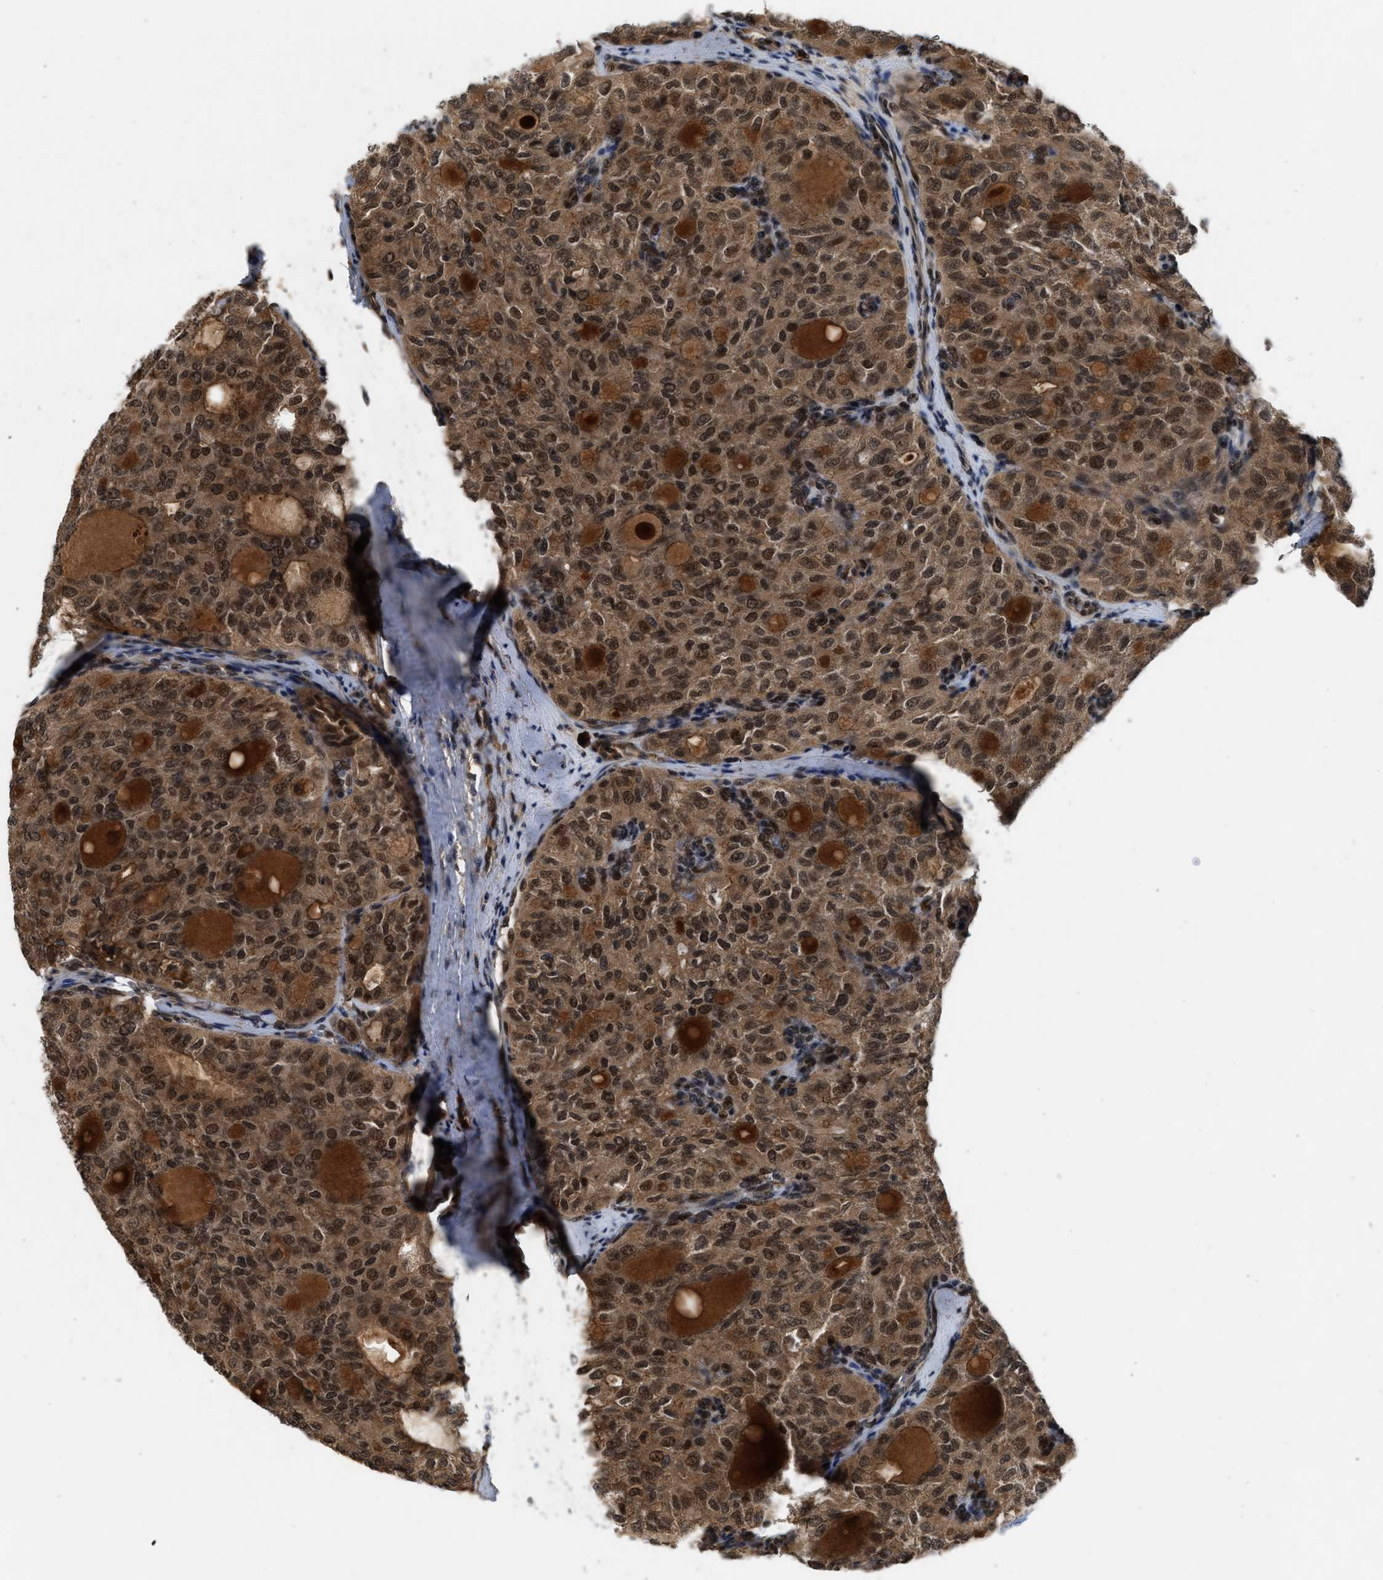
{"staining": {"intensity": "strong", "quantity": ">75%", "location": "cytoplasmic/membranous,nuclear"}, "tissue": "thyroid cancer", "cell_type": "Tumor cells", "image_type": "cancer", "snomed": [{"axis": "morphology", "description": "Follicular adenoma carcinoma, NOS"}, {"axis": "topography", "description": "Thyroid gland"}], "caption": "Thyroid follicular adenoma carcinoma was stained to show a protein in brown. There is high levels of strong cytoplasmic/membranous and nuclear expression in about >75% of tumor cells.", "gene": "RUSC2", "patient": {"sex": "male", "age": 75}}